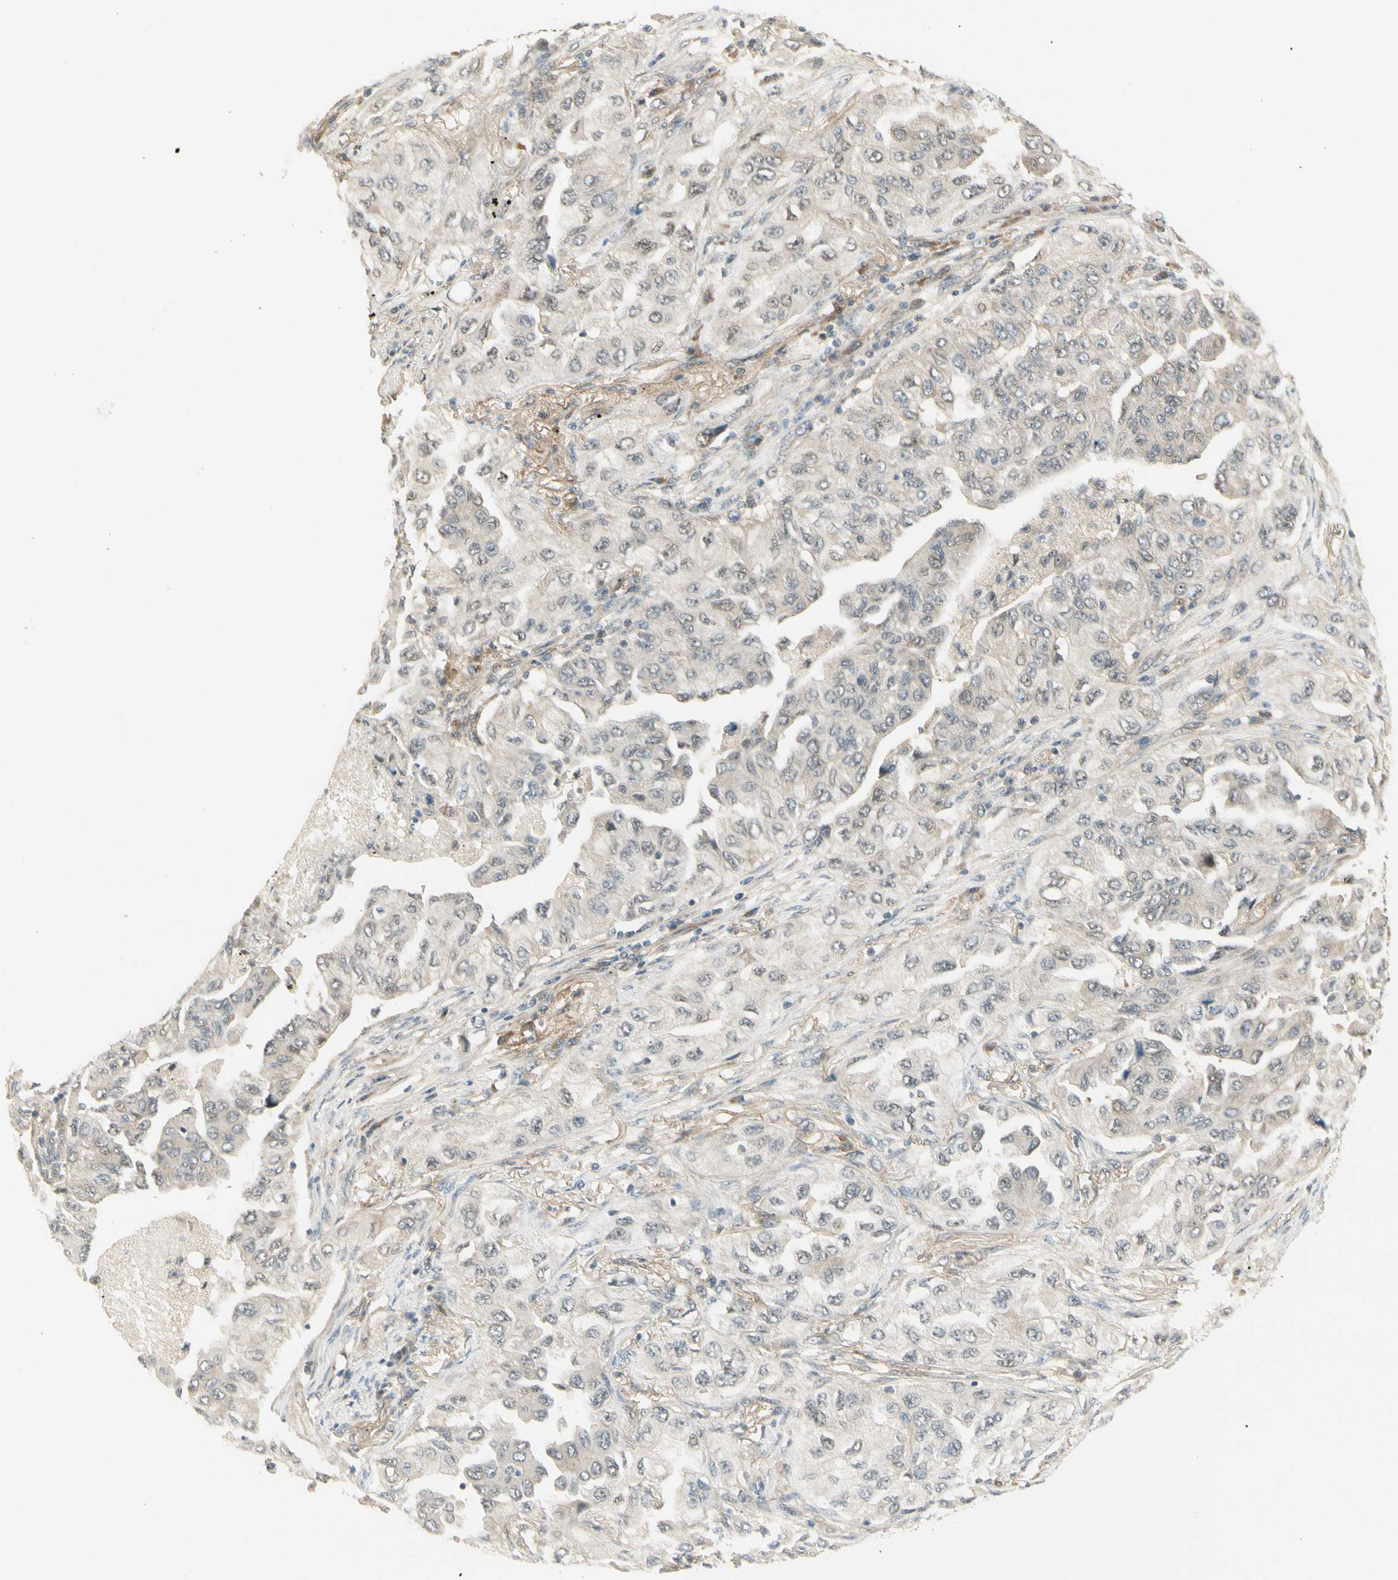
{"staining": {"intensity": "negative", "quantity": "none", "location": "none"}, "tissue": "lung cancer", "cell_type": "Tumor cells", "image_type": "cancer", "snomed": [{"axis": "morphology", "description": "Adenocarcinoma, NOS"}, {"axis": "topography", "description": "Lung"}], "caption": "This is a histopathology image of immunohistochemistry (IHC) staining of lung adenocarcinoma, which shows no positivity in tumor cells.", "gene": "EPHB3", "patient": {"sex": "female", "age": 65}}